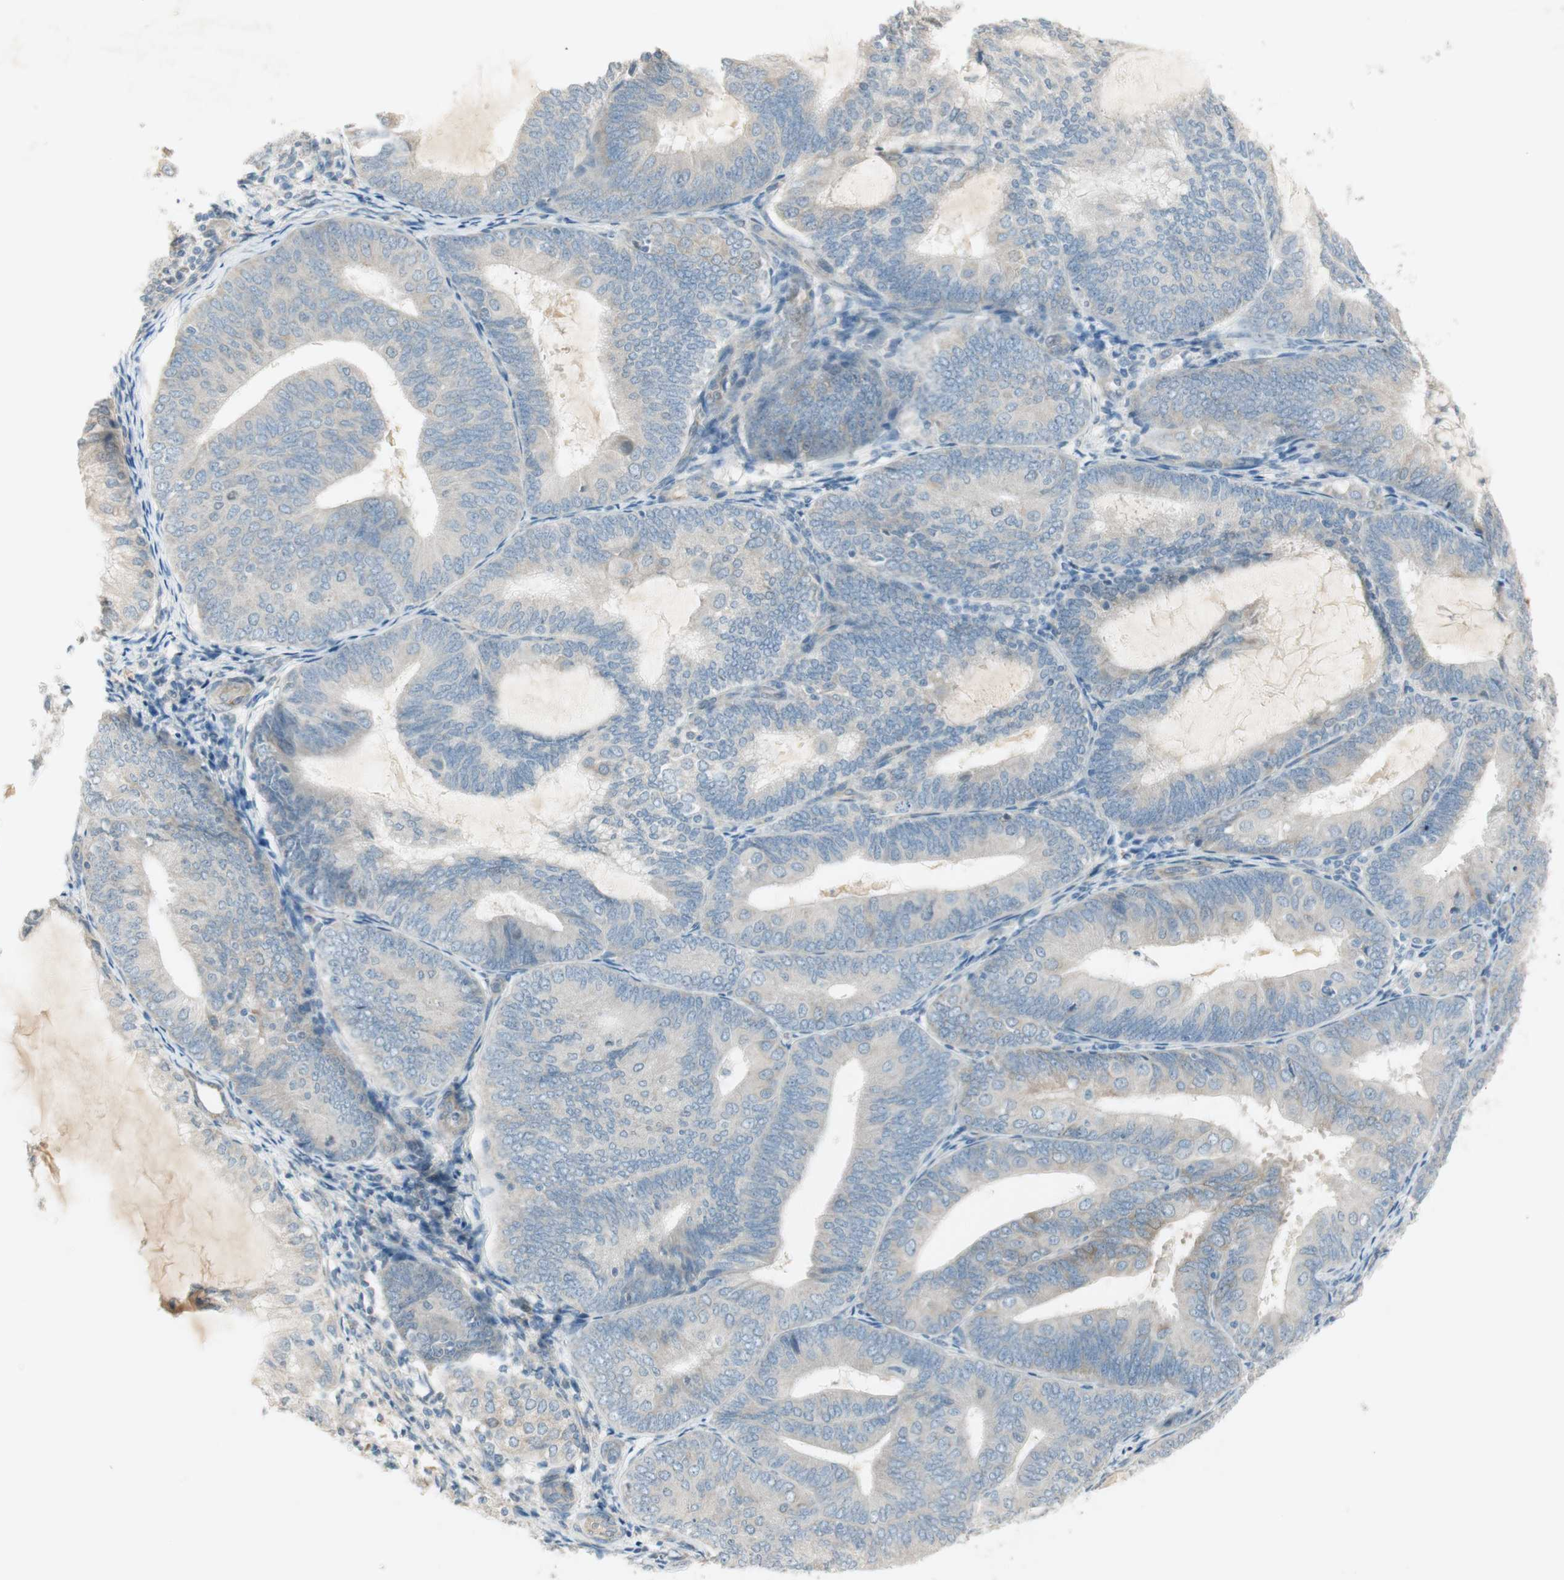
{"staining": {"intensity": "weak", "quantity": "25%-75%", "location": "cytoplasmic/membranous"}, "tissue": "endometrial cancer", "cell_type": "Tumor cells", "image_type": "cancer", "snomed": [{"axis": "morphology", "description": "Adenocarcinoma, NOS"}, {"axis": "topography", "description": "Endometrium"}], "caption": "A high-resolution image shows IHC staining of adenocarcinoma (endometrial), which shows weak cytoplasmic/membranous staining in about 25%-75% of tumor cells.", "gene": "STON1-GTF2A1L", "patient": {"sex": "female", "age": 81}}